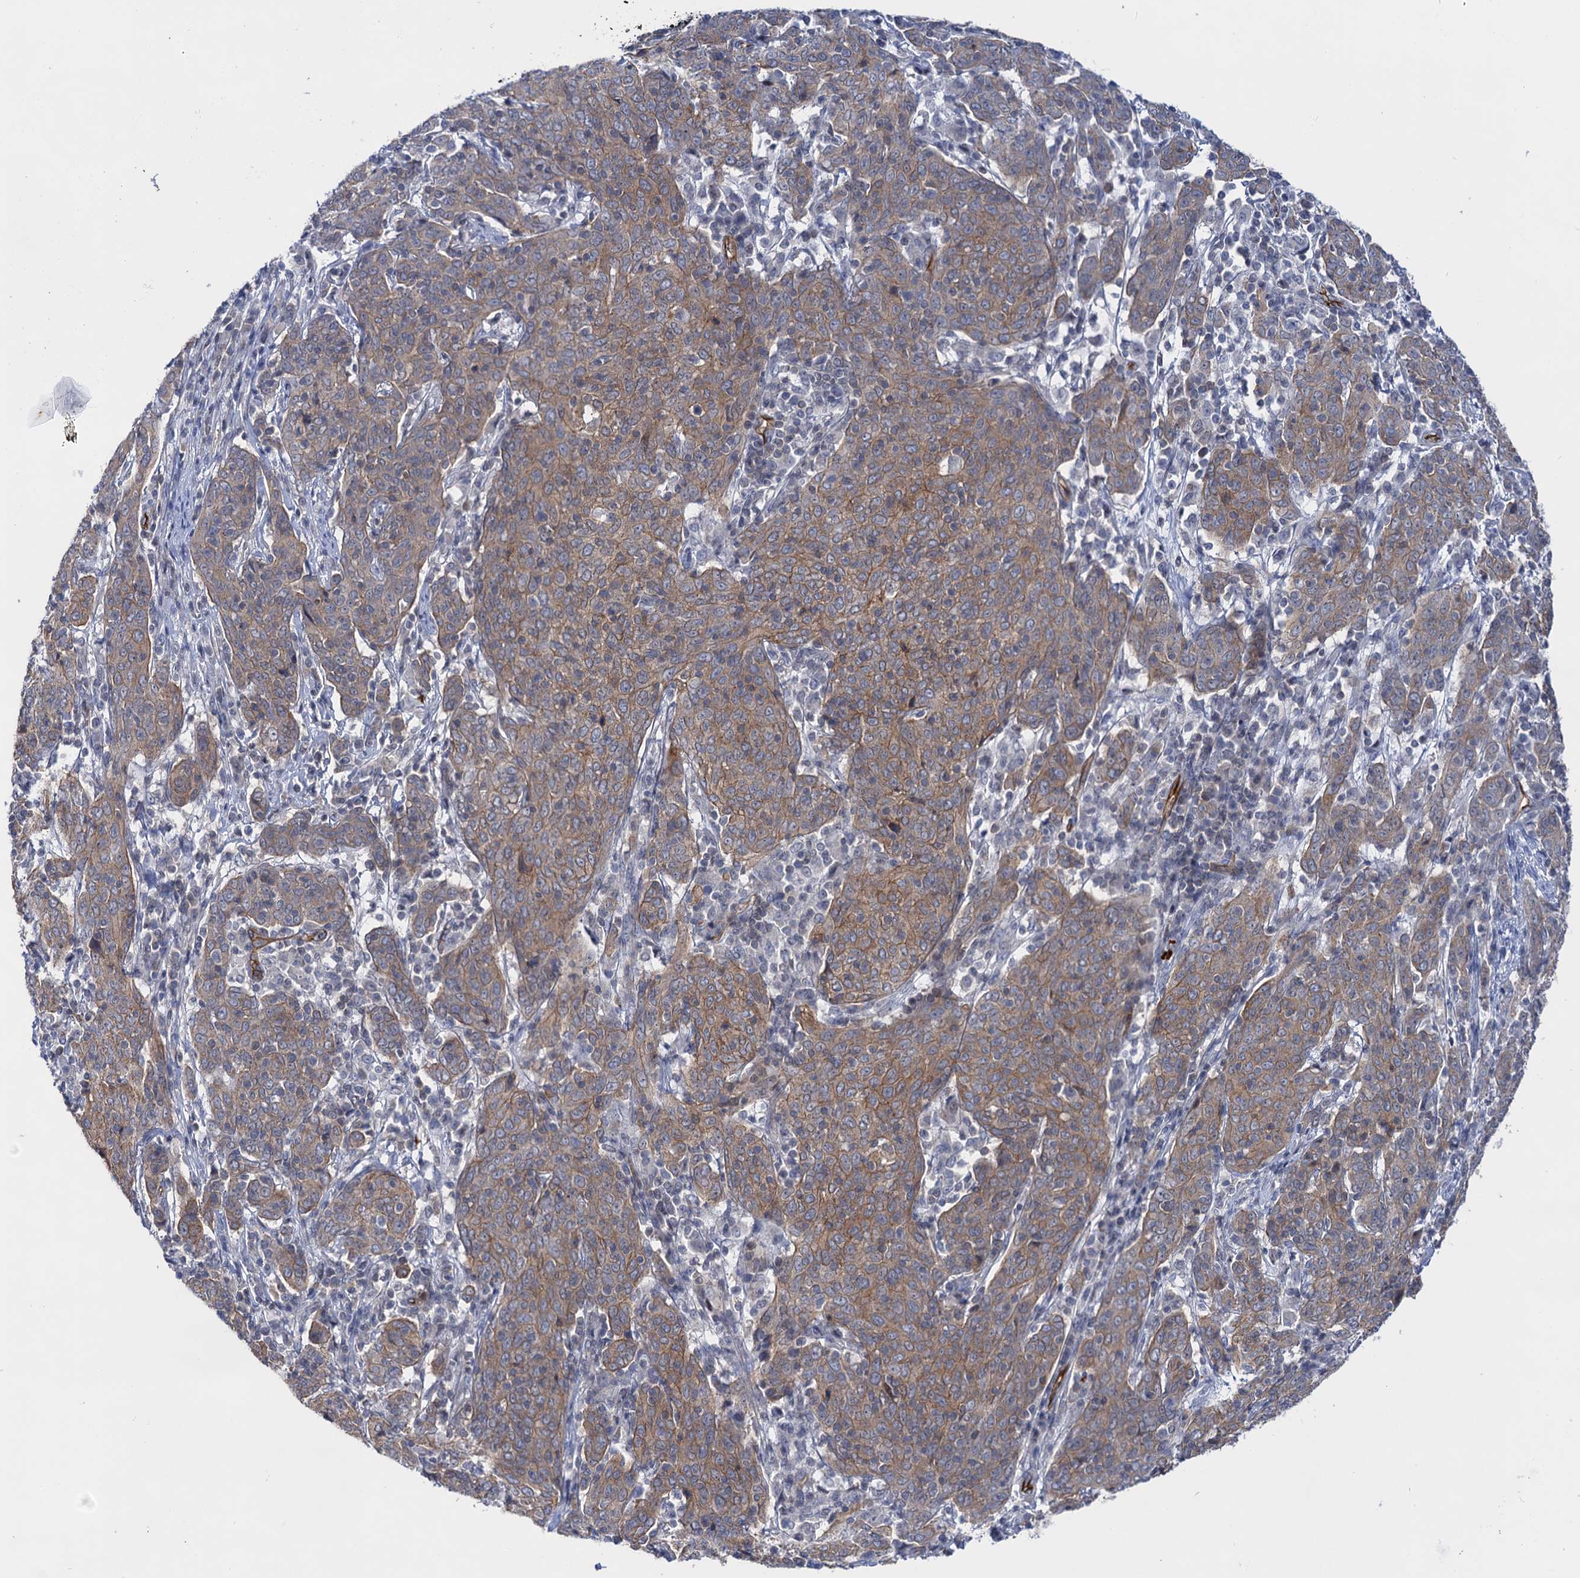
{"staining": {"intensity": "moderate", "quantity": ">75%", "location": "cytoplasmic/membranous"}, "tissue": "cervical cancer", "cell_type": "Tumor cells", "image_type": "cancer", "snomed": [{"axis": "morphology", "description": "Squamous cell carcinoma, NOS"}, {"axis": "topography", "description": "Cervix"}], "caption": "The image shows a brown stain indicating the presence of a protein in the cytoplasmic/membranous of tumor cells in cervical cancer (squamous cell carcinoma).", "gene": "ABLIM1", "patient": {"sex": "female", "age": 67}}